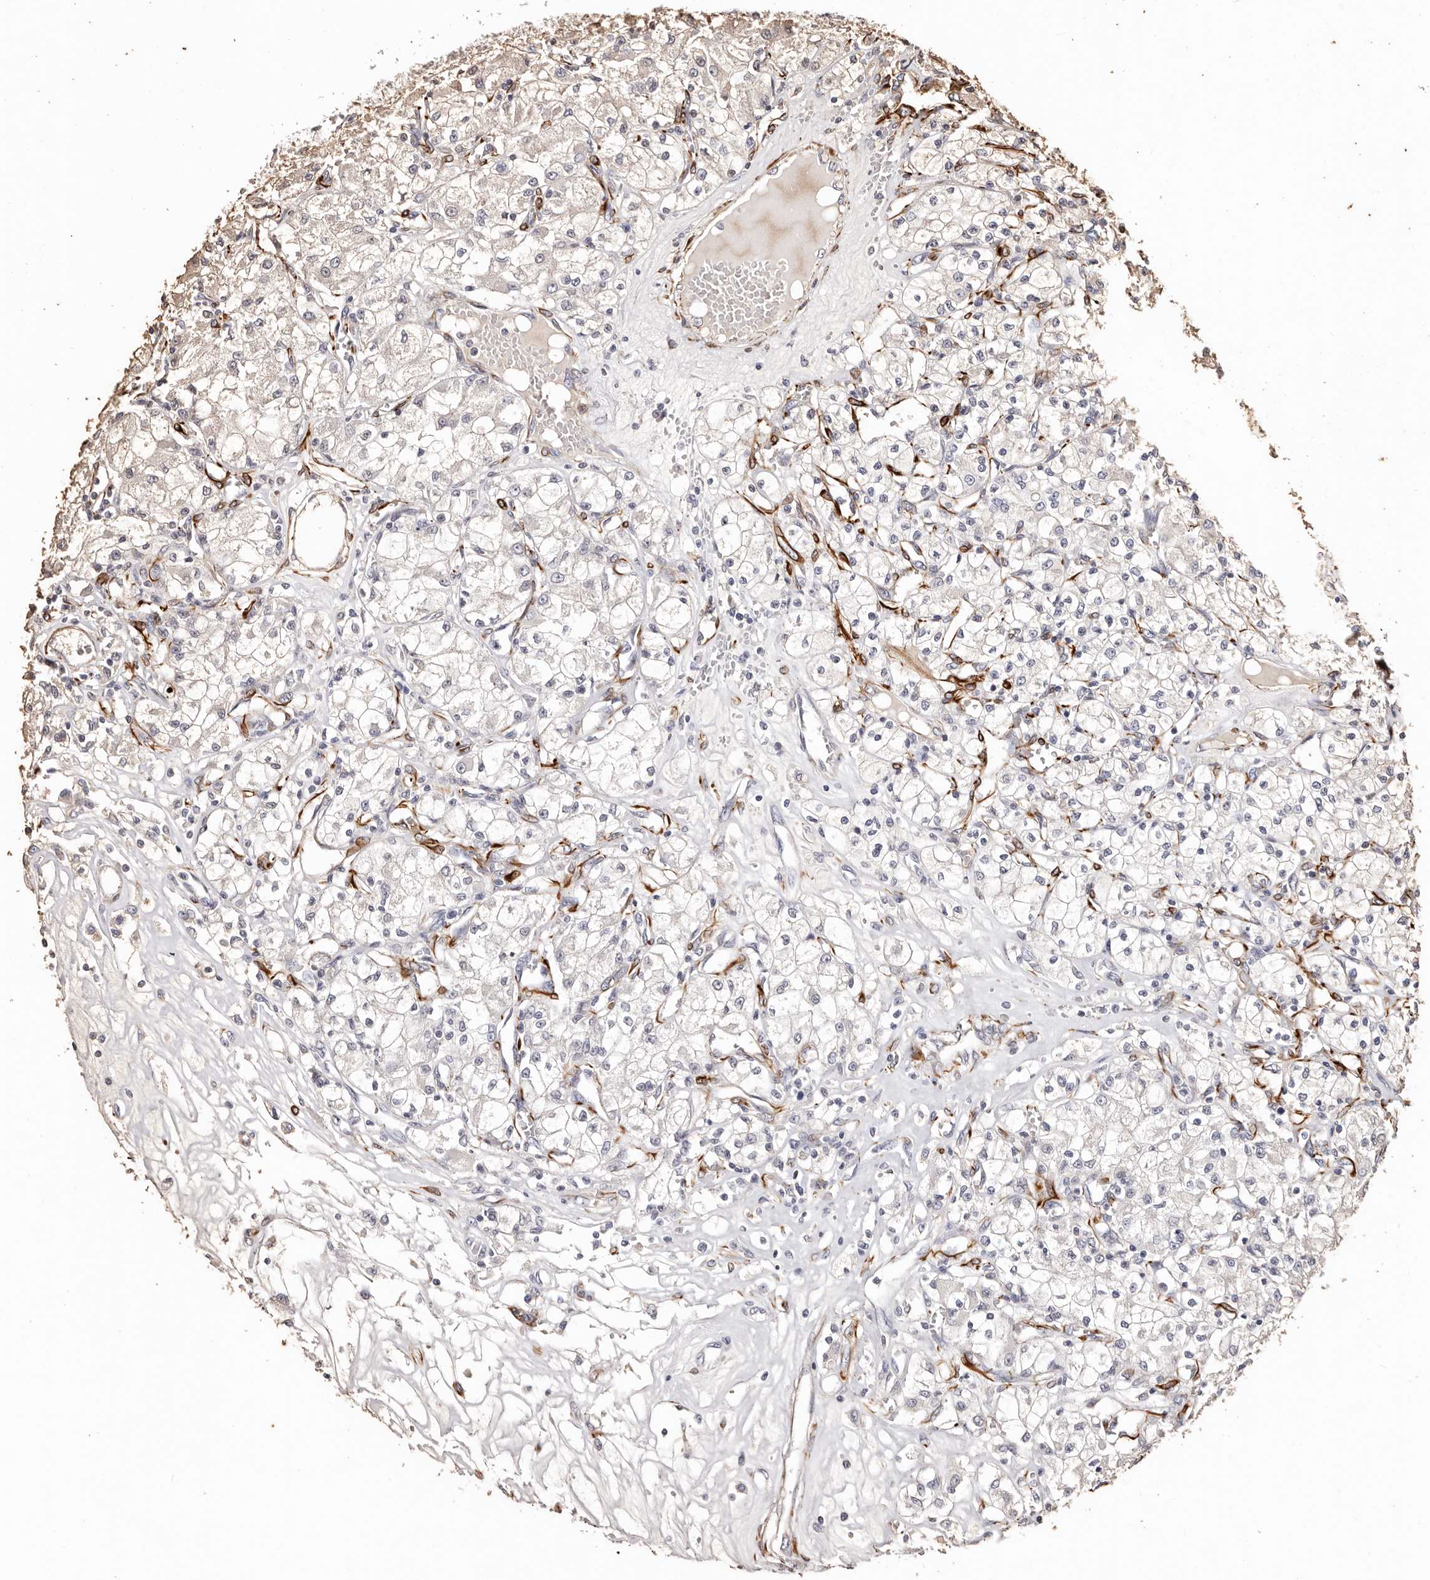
{"staining": {"intensity": "negative", "quantity": "none", "location": "none"}, "tissue": "renal cancer", "cell_type": "Tumor cells", "image_type": "cancer", "snomed": [{"axis": "morphology", "description": "Adenocarcinoma, NOS"}, {"axis": "topography", "description": "Kidney"}], "caption": "DAB (3,3'-diaminobenzidine) immunohistochemical staining of human adenocarcinoma (renal) exhibits no significant staining in tumor cells. The staining was performed using DAB (3,3'-diaminobenzidine) to visualize the protein expression in brown, while the nuclei were stained in blue with hematoxylin (Magnification: 20x).", "gene": "ZNF557", "patient": {"sex": "female", "age": 59}}